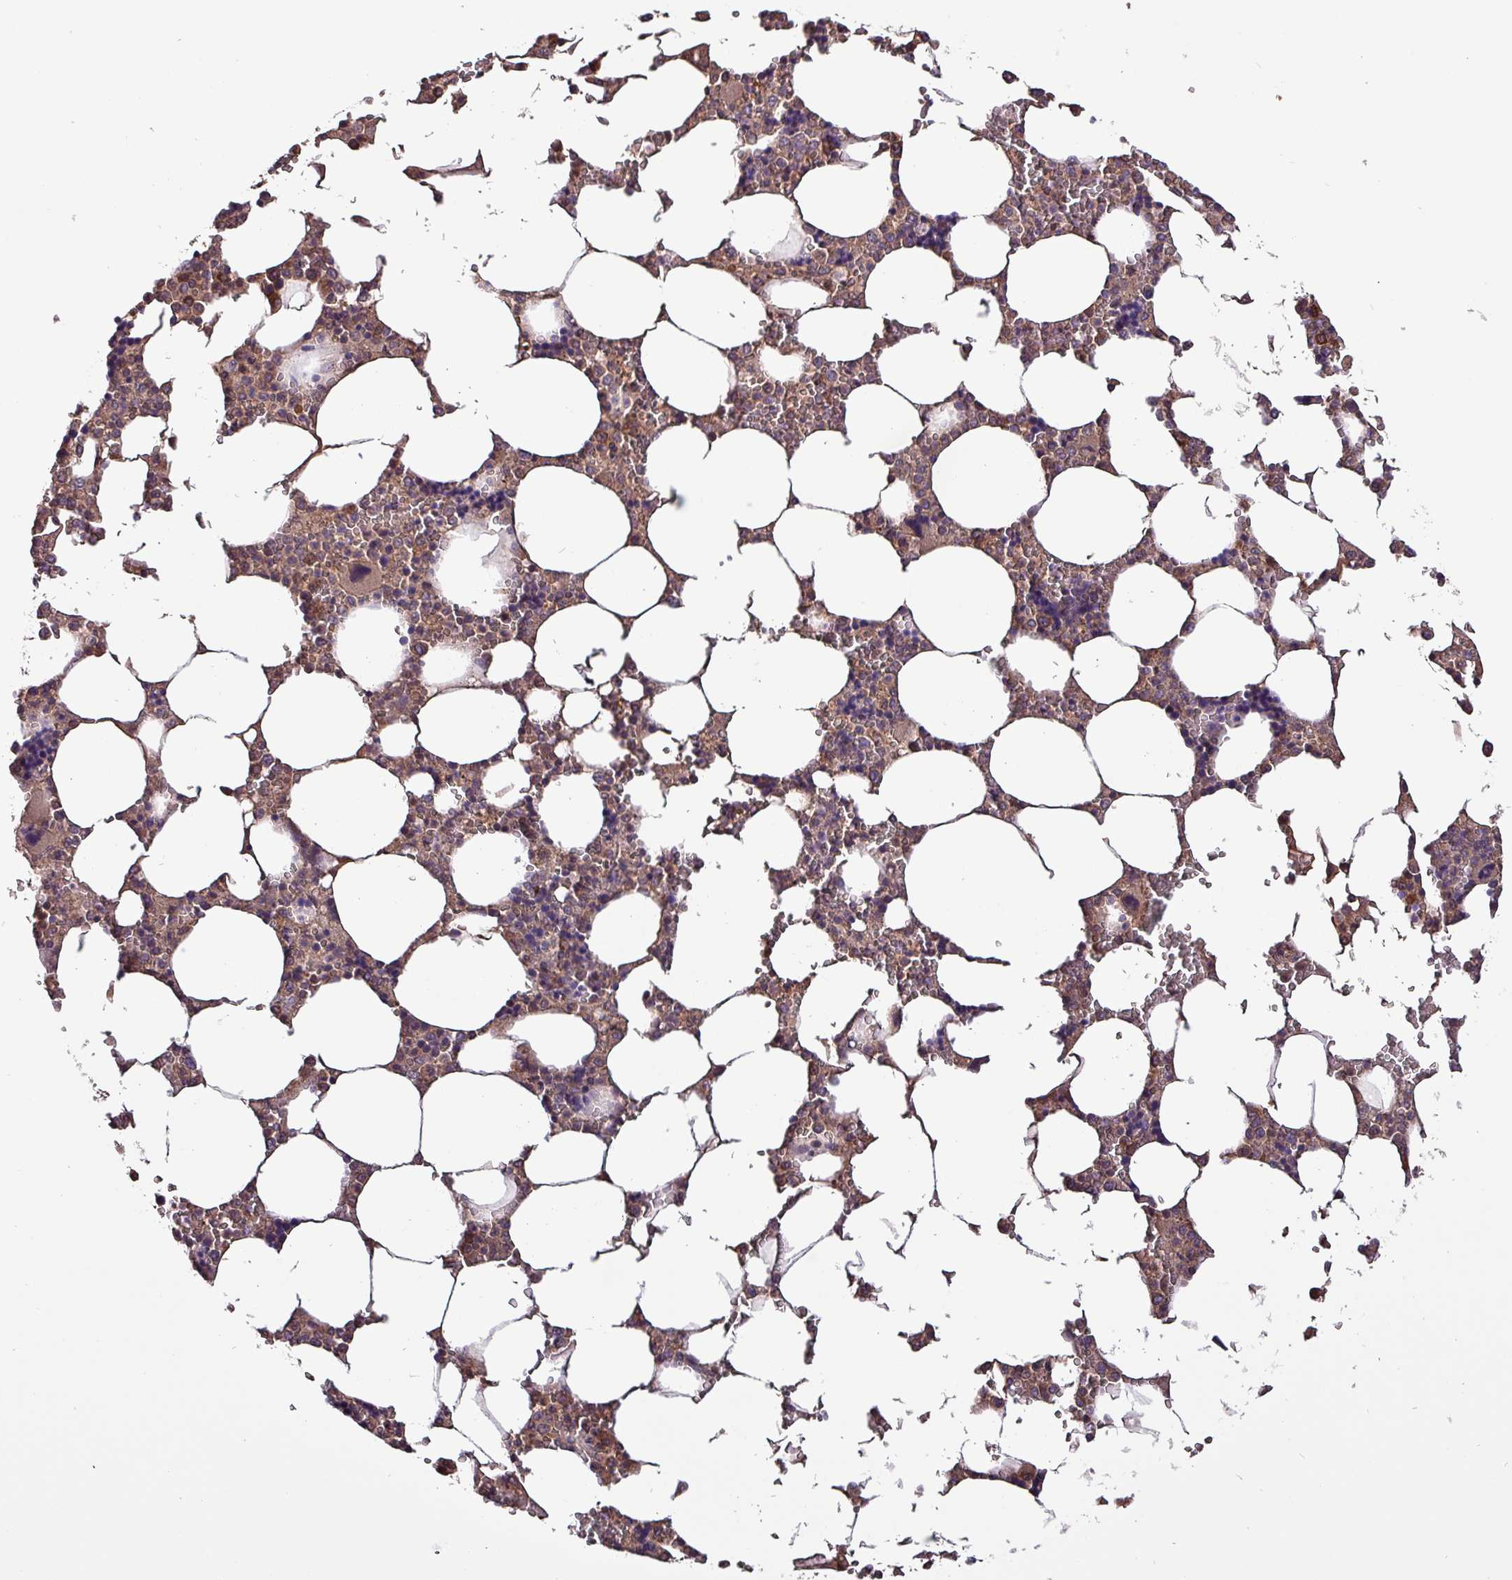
{"staining": {"intensity": "weak", "quantity": "25%-75%", "location": "cytoplasmic/membranous"}, "tissue": "bone marrow", "cell_type": "Hematopoietic cells", "image_type": "normal", "snomed": [{"axis": "morphology", "description": "Normal tissue, NOS"}, {"axis": "topography", "description": "Bone marrow"}], "caption": "Immunohistochemistry histopathology image of benign bone marrow: human bone marrow stained using immunohistochemistry displays low levels of weak protein expression localized specifically in the cytoplasmic/membranous of hematopoietic cells, appearing as a cytoplasmic/membranous brown color.", "gene": "PAFAH1B2", "patient": {"sex": "male", "age": 64}}